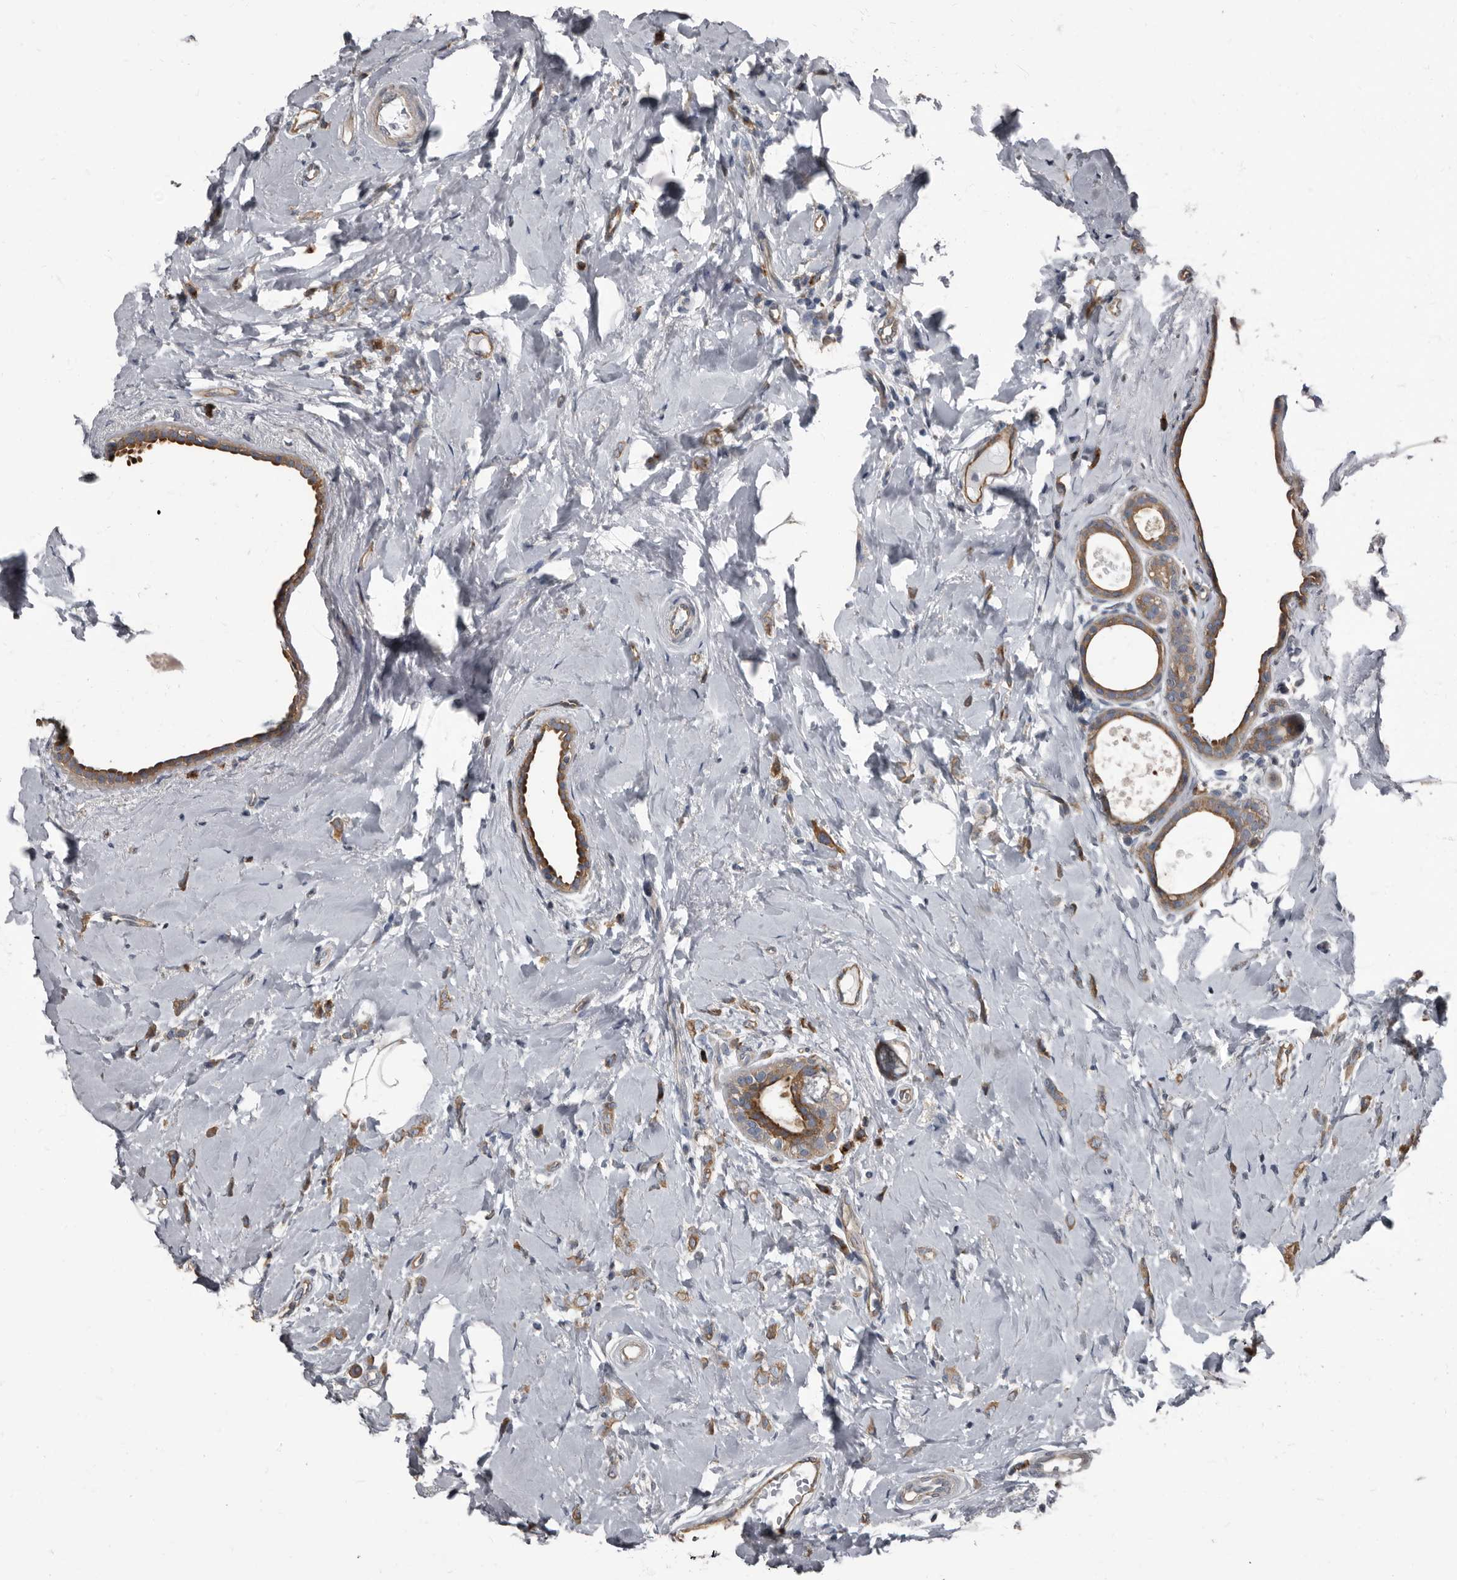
{"staining": {"intensity": "moderate", "quantity": ">75%", "location": "cytoplasmic/membranous"}, "tissue": "breast cancer", "cell_type": "Tumor cells", "image_type": "cancer", "snomed": [{"axis": "morphology", "description": "Lobular carcinoma"}, {"axis": "topography", "description": "Breast"}], "caption": "A brown stain highlights moderate cytoplasmic/membranous staining of a protein in human breast lobular carcinoma tumor cells.", "gene": "TPD52L1", "patient": {"sex": "female", "age": 47}}